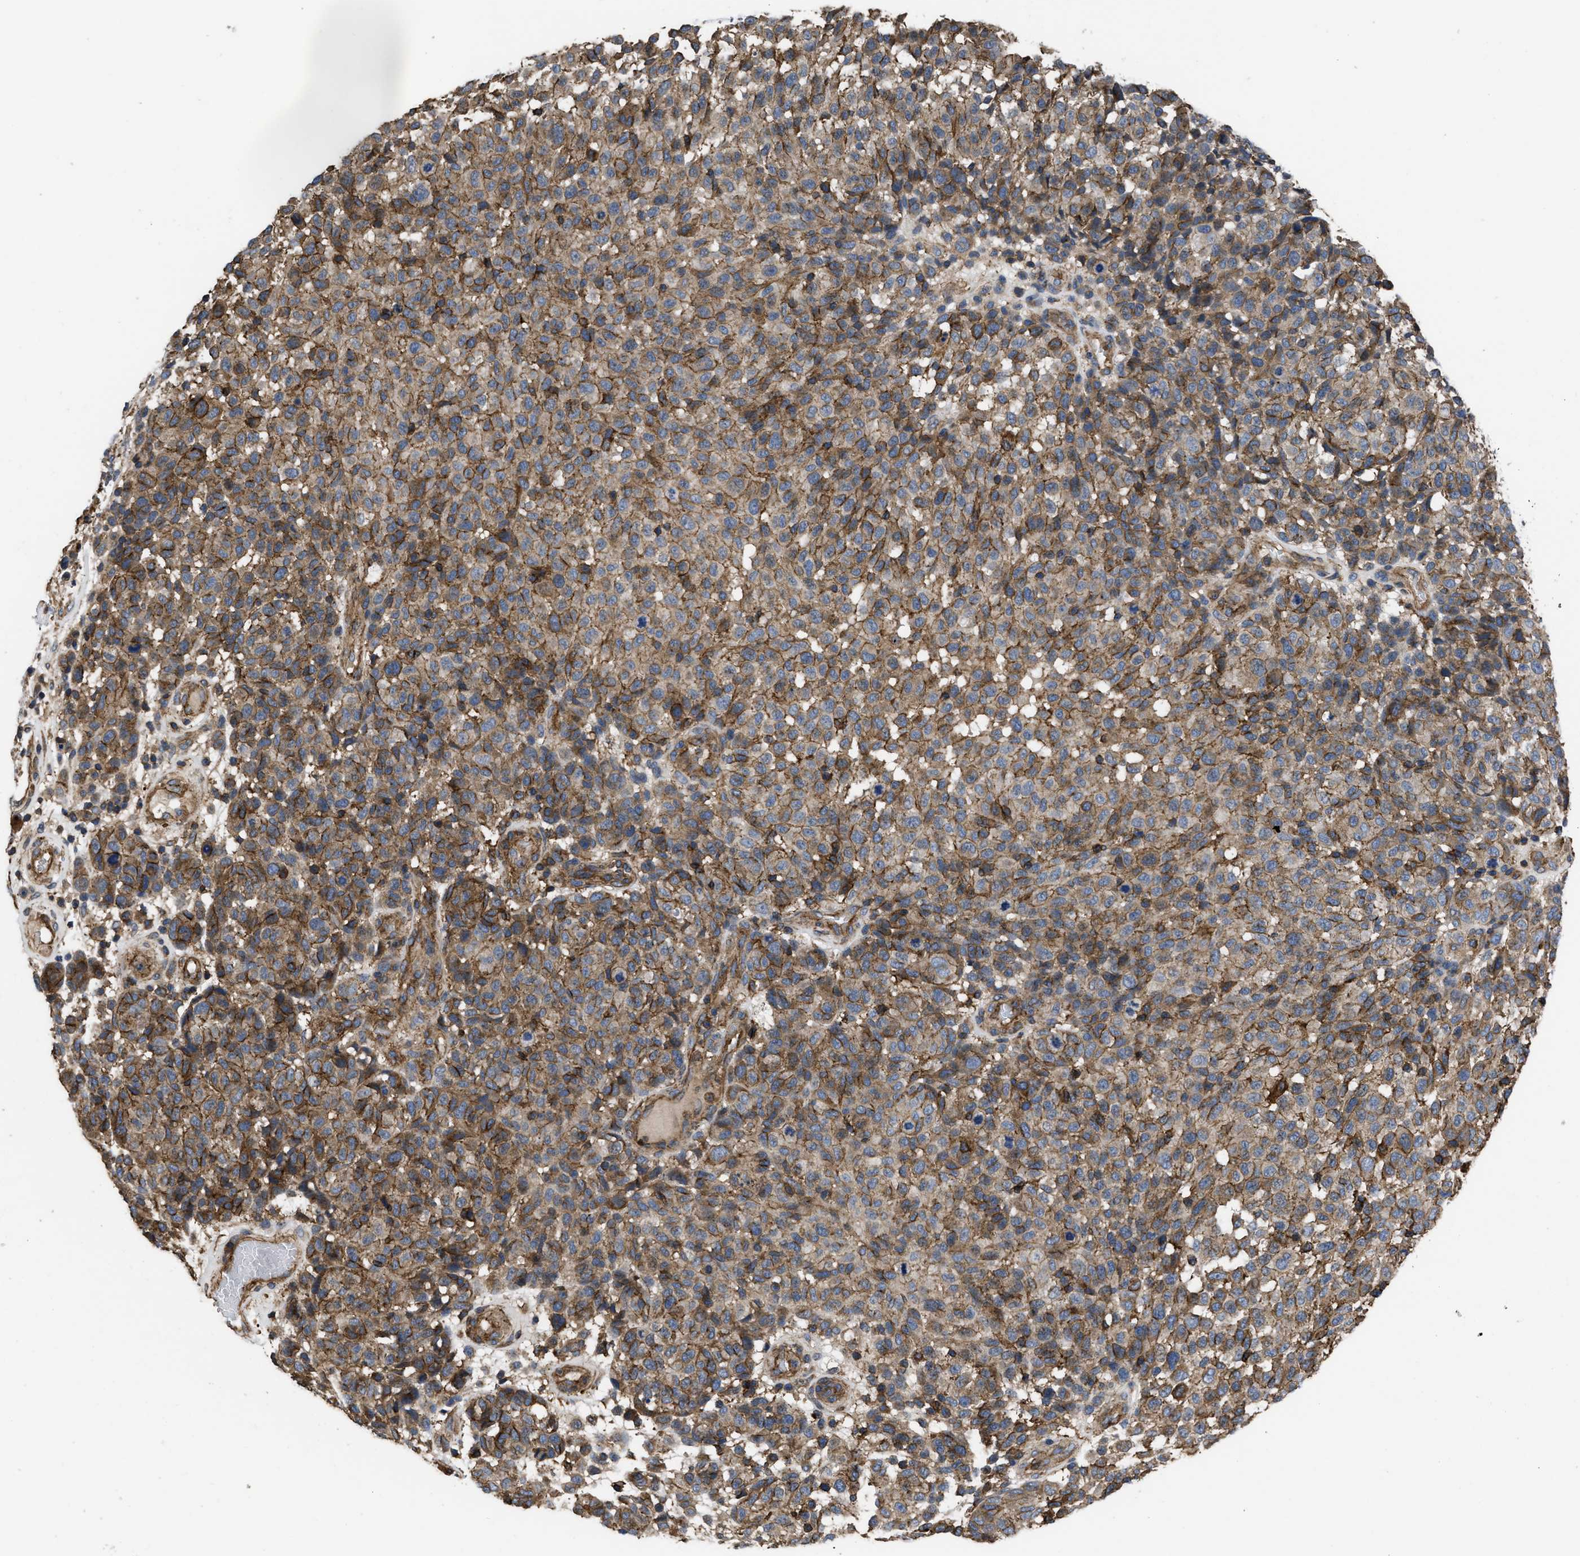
{"staining": {"intensity": "moderate", "quantity": ">75%", "location": "cytoplasmic/membranous"}, "tissue": "melanoma", "cell_type": "Tumor cells", "image_type": "cancer", "snomed": [{"axis": "morphology", "description": "Malignant melanoma, NOS"}, {"axis": "topography", "description": "Skin"}], "caption": "A photomicrograph of melanoma stained for a protein demonstrates moderate cytoplasmic/membranous brown staining in tumor cells. Using DAB (3,3'-diaminobenzidine) (brown) and hematoxylin (blue) stains, captured at high magnification using brightfield microscopy.", "gene": "SCUBE2", "patient": {"sex": "male", "age": 59}}